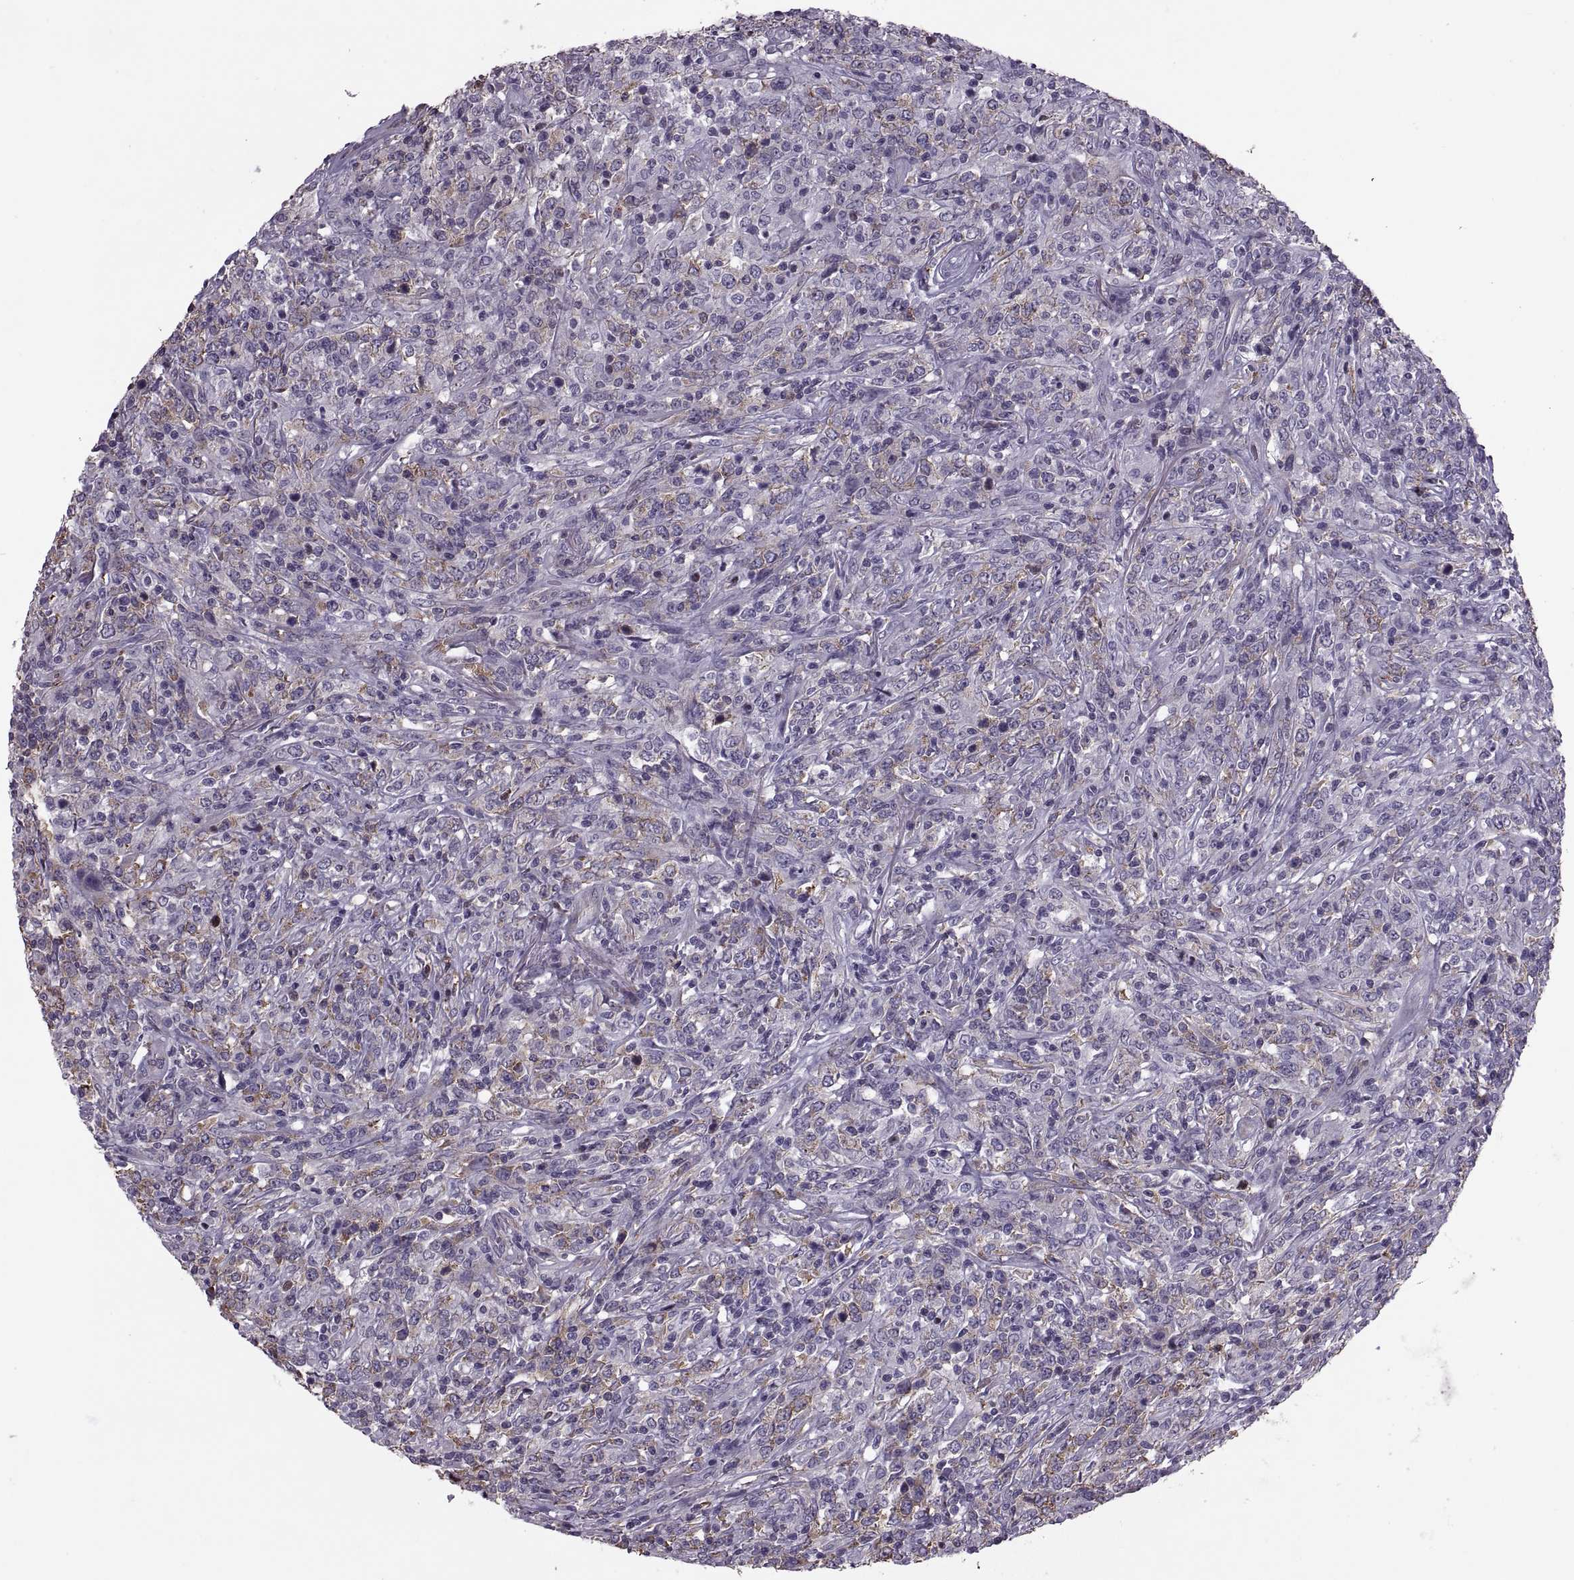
{"staining": {"intensity": "moderate", "quantity": "<25%", "location": "cytoplasmic/membranous"}, "tissue": "lymphoma", "cell_type": "Tumor cells", "image_type": "cancer", "snomed": [{"axis": "morphology", "description": "Malignant lymphoma, non-Hodgkin's type, High grade"}, {"axis": "topography", "description": "Lung"}], "caption": "Protein analysis of malignant lymphoma, non-Hodgkin's type (high-grade) tissue reveals moderate cytoplasmic/membranous expression in about <25% of tumor cells.", "gene": "PABPC1", "patient": {"sex": "male", "age": 79}}